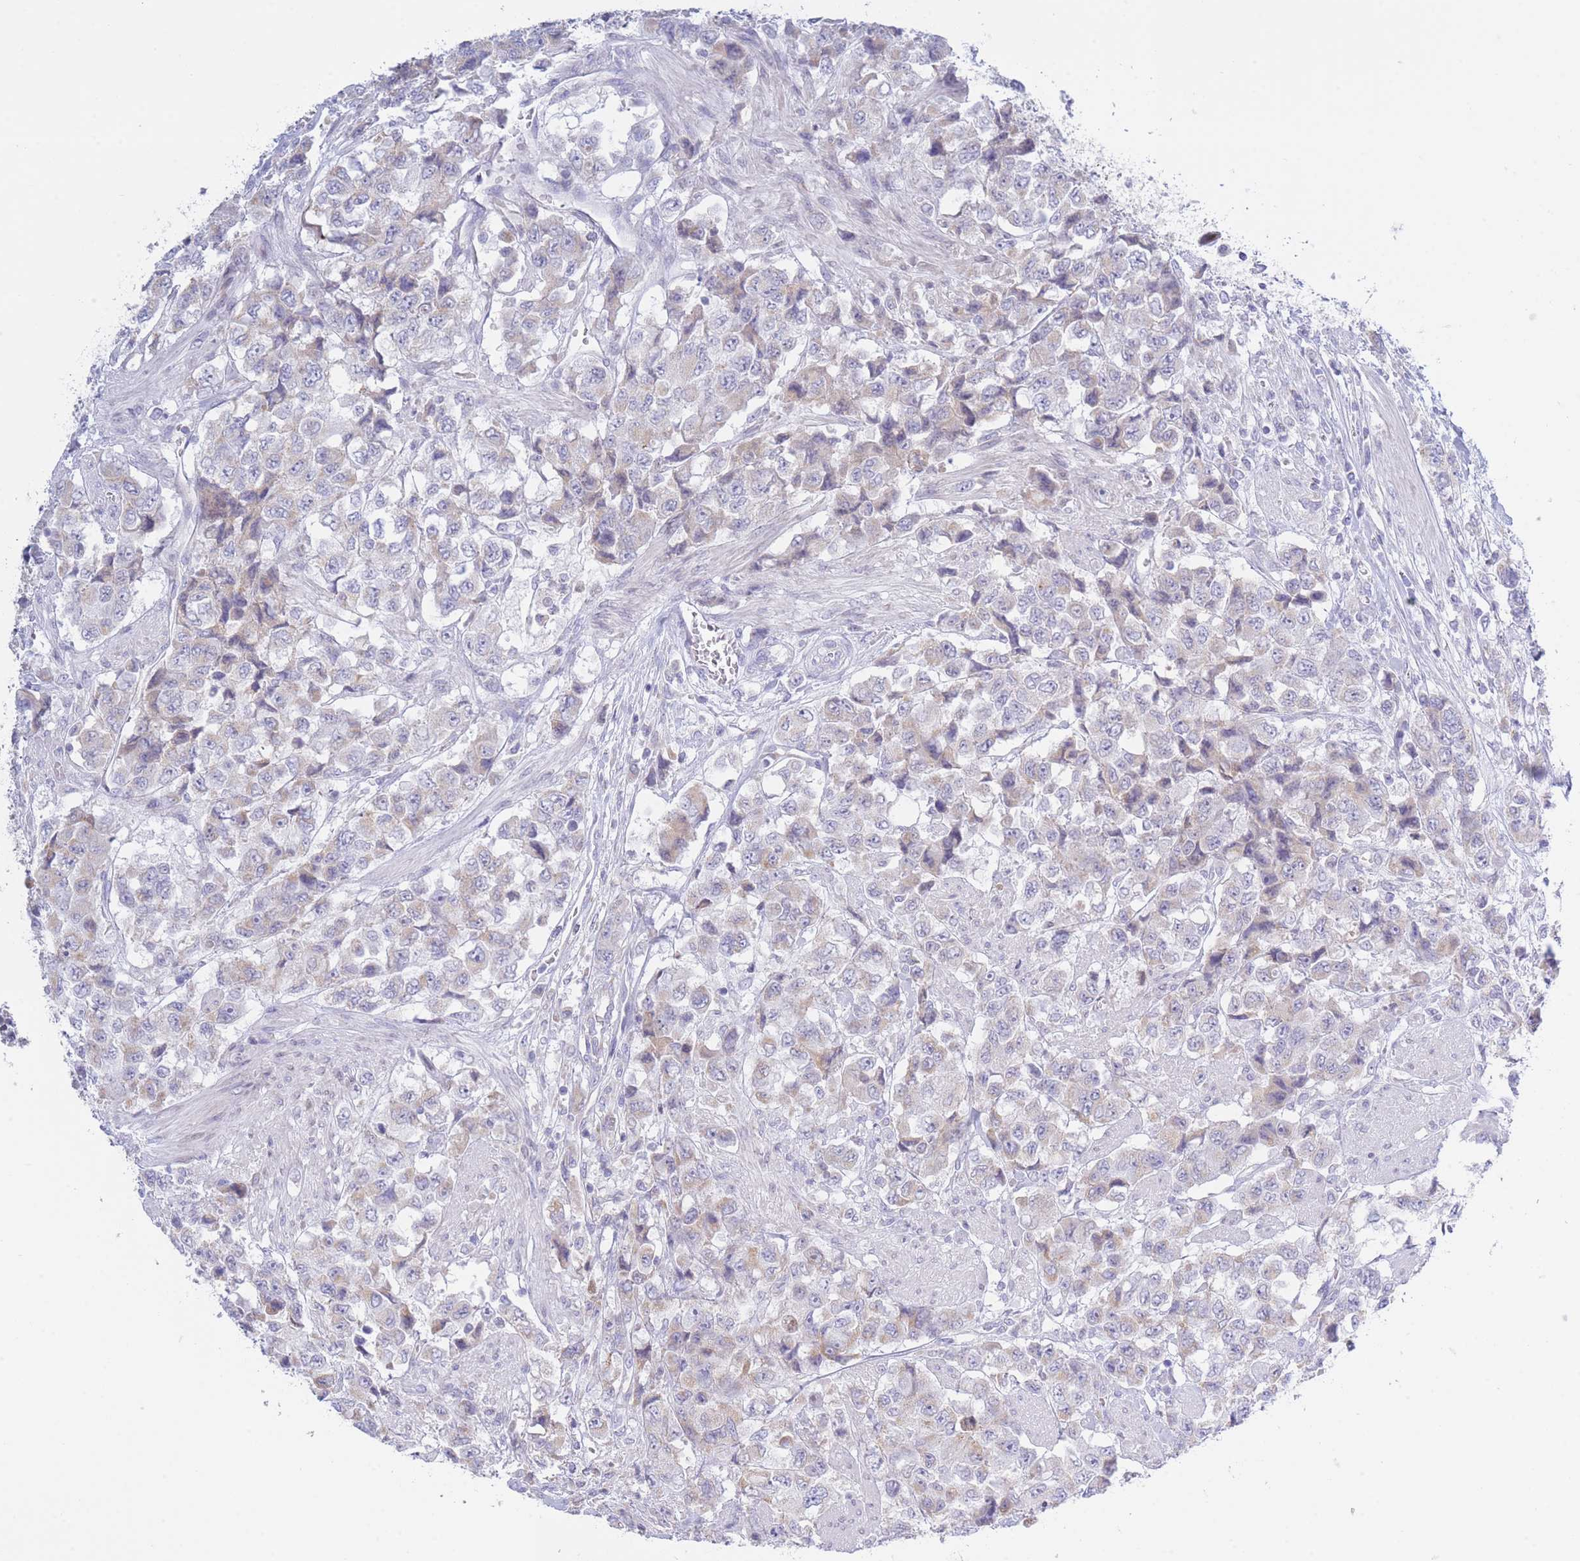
{"staining": {"intensity": "negative", "quantity": "none", "location": "none"}, "tissue": "urothelial cancer", "cell_type": "Tumor cells", "image_type": "cancer", "snomed": [{"axis": "morphology", "description": "Urothelial carcinoma, High grade"}, {"axis": "topography", "description": "Urinary bladder"}], "caption": "The micrograph demonstrates no significant positivity in tumor cells of urothelial carcinoma (high-grade). (DAB immunohistochemistry with hematoxylin counter stain).", "gene": "NANP", "patient": {"sex": "female", "age": 78}}